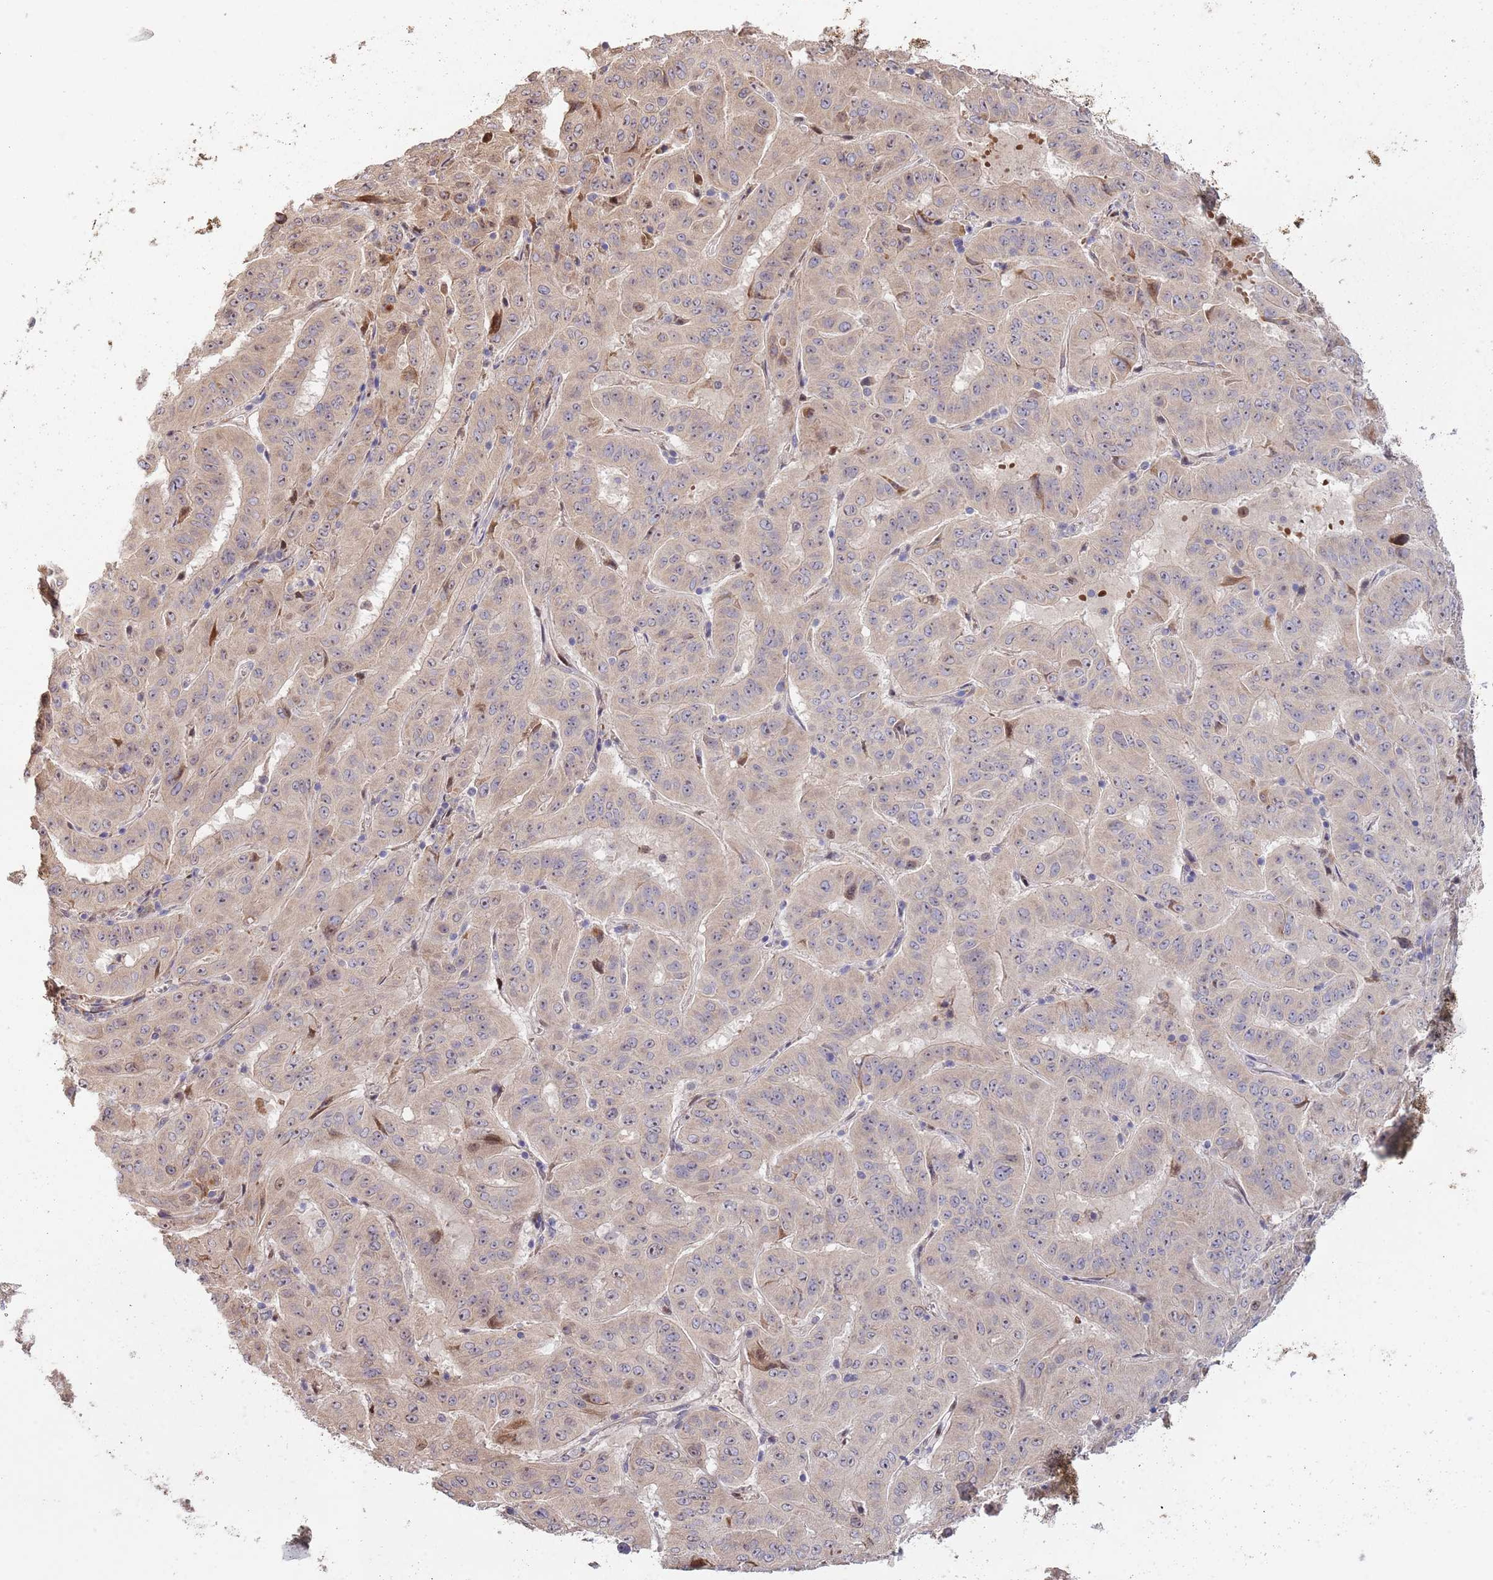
{"staining": {"intensity": "weak", "quantity": "25%-75%", "location": "cytoplasmic/membranous,nuclear"}, "tissue": "pancreatic cancer", "cell_type": "Tumor cells", "image_type": "cancer", "snomed": [{"axis": "morphology", "description": "Adenocarcinoma, NOS"}, {"axis": "topography", "description": "Pancreas"}], "caption": "An IHC micrograph of tumor tissue is shown. Protein staining in brown shows weak cytoplasmic/membranous and nuclear positivity in pancreatic cancer within tumor cells.", "gene": "SYNDIG1L", "patient": {"sex": "male", "age": 63}}